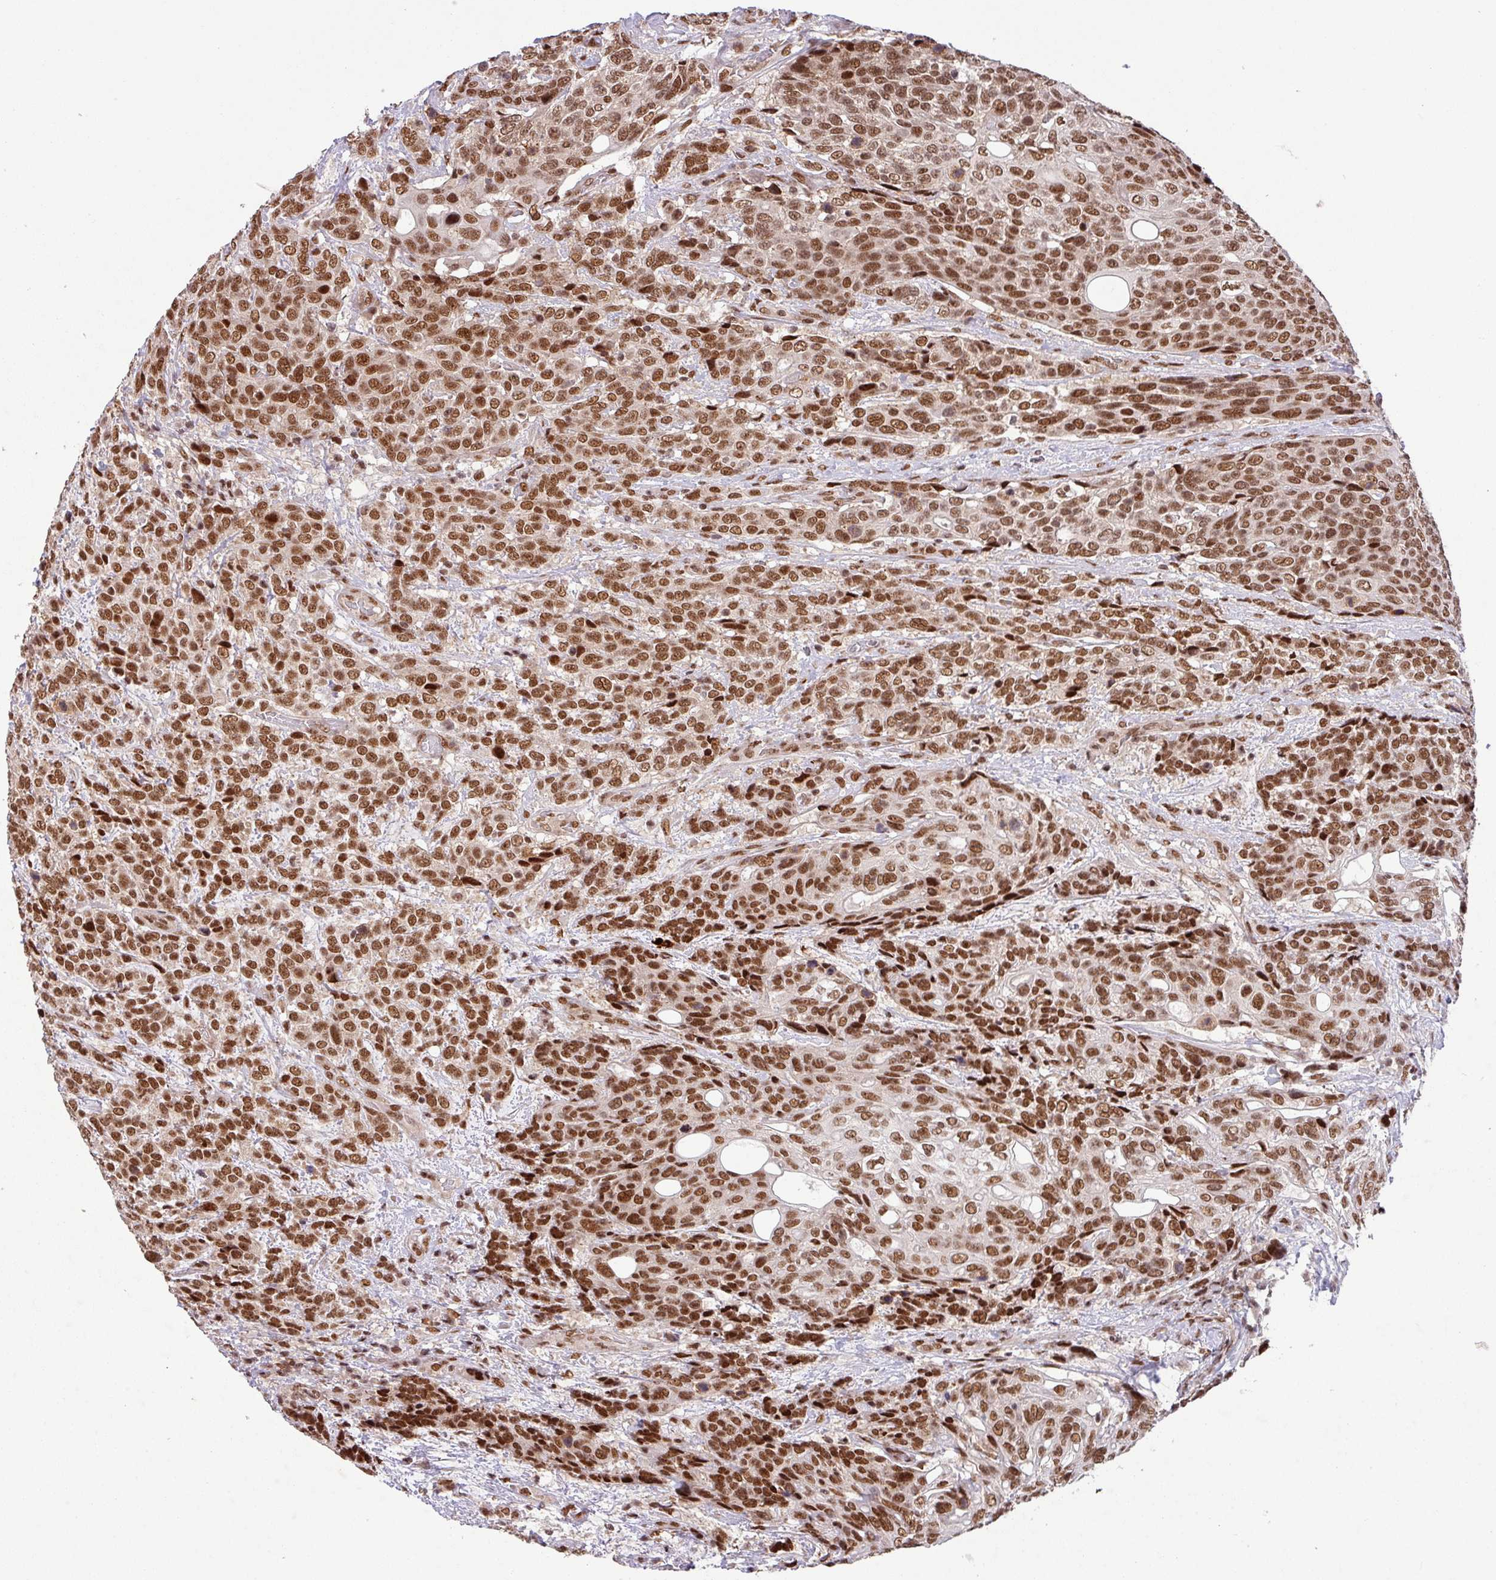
{"staining": {"intensity": "strong", "quantity": ">75%", "location": "nuclear"}, "tissue": "urothelial cancer", "cell_type": "Tumor cells", "image_type": "cancer", "snomed": [{"axis": "morphology", "description": "Urothelial carcinoma, High grade"}, {"axis": "topography", "description": "Urinary bladder"}], "caption": "This histopathology image shows high-grade urothelial carcinoma stained with immunohistochemistry to label a protein in brown. The nuclear of tumor cells show strong positivity for the protein. Nuclei are counter-stained blue.", "gene": "SRSF2", "patient": {"sex": "female", "age": 70}}